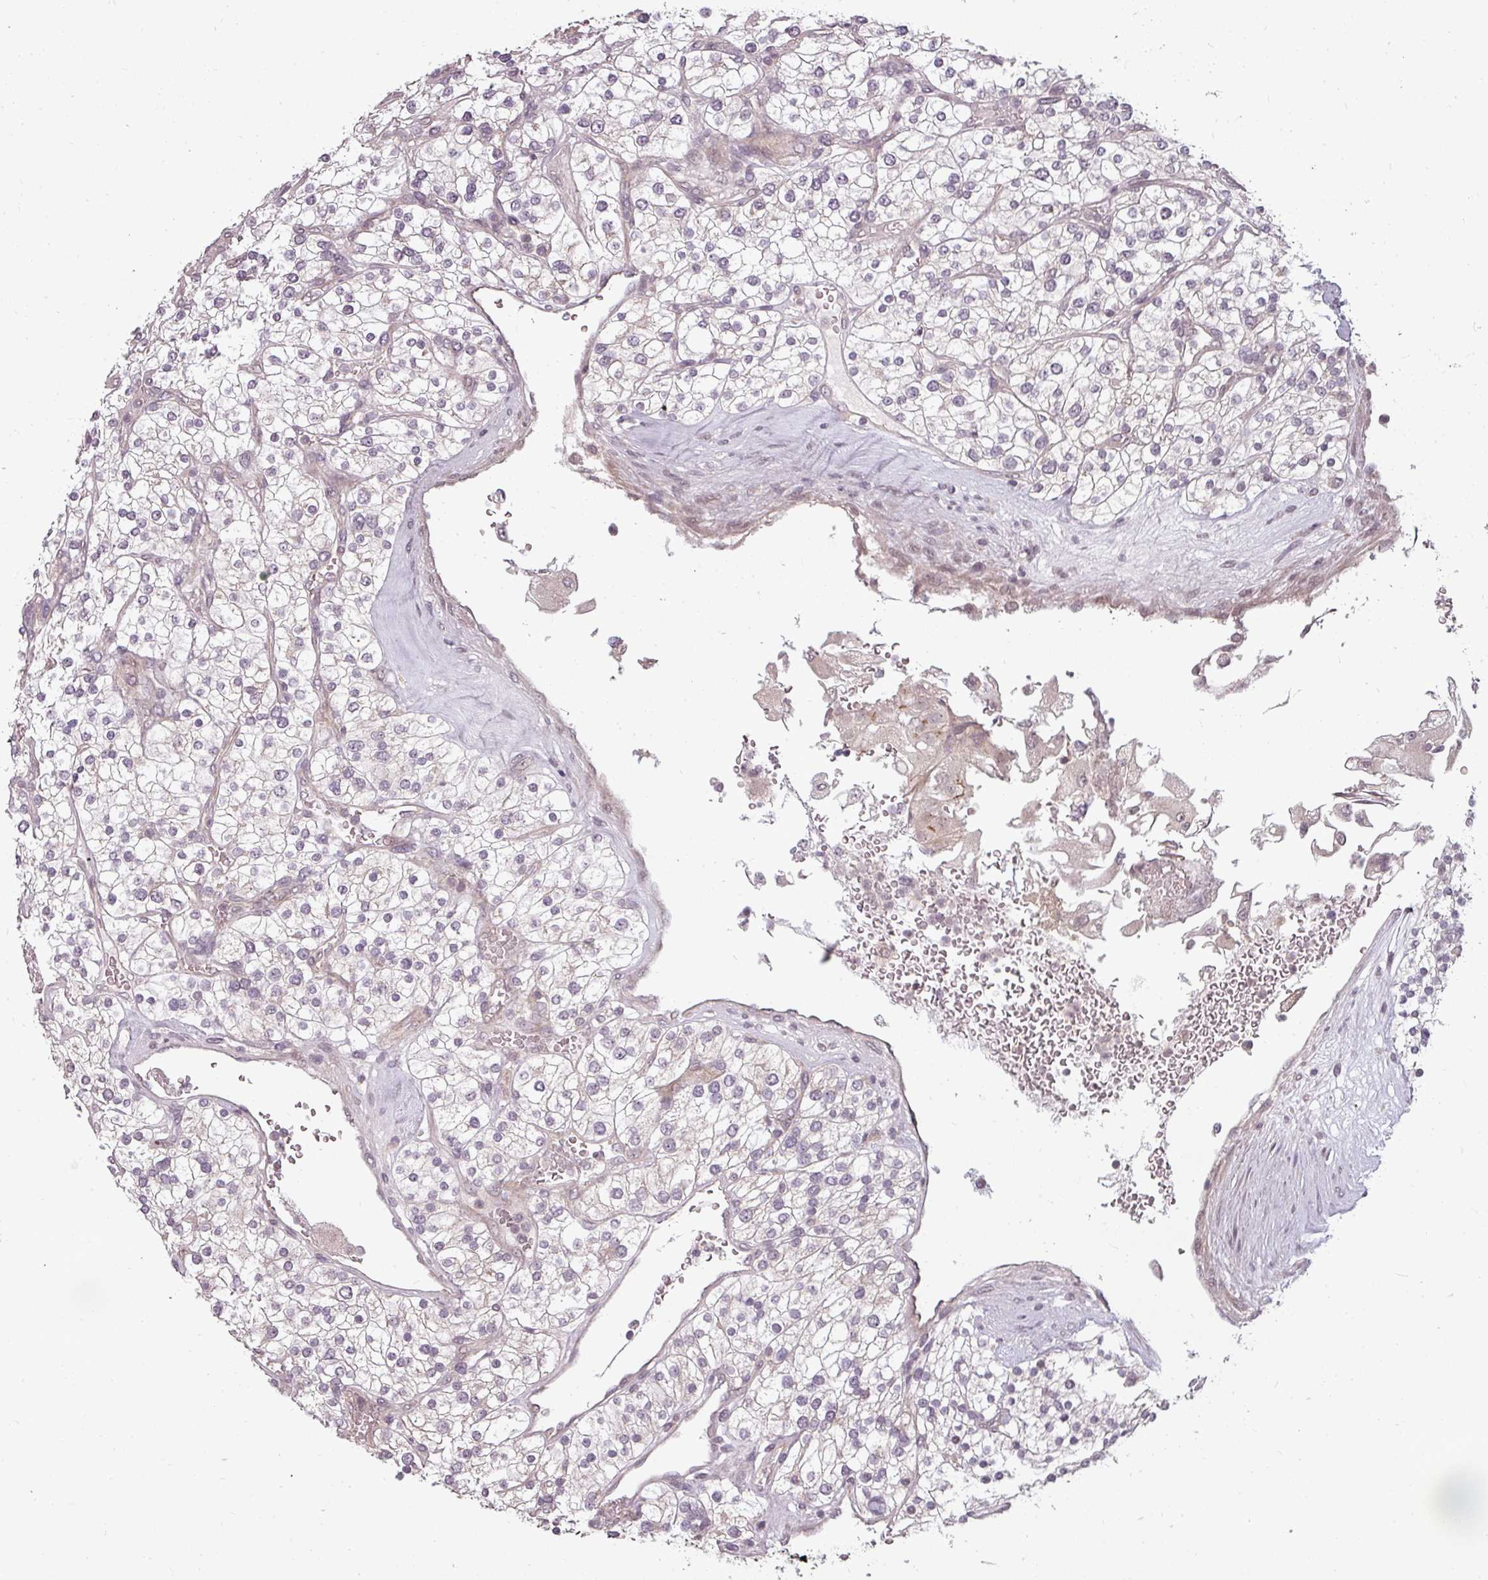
{"staining": {"intensity": "negative", "quantity": "none", "location": "none"}, "tissue": "renal cancer", "cell_type": "Tumor cells", "image_type": "cancer", "snomed": [{"axis": "morphology", "description": "Adenocarcinoma, NOS"}, {"axis": "topography", "description": "Kidney"}], "caption": "The IHC histopathology image has no significant expression in tumor cells of renal cancer tissue.", "gene": "CLIC1", "patient": {"sex": "male", "age": 80}}